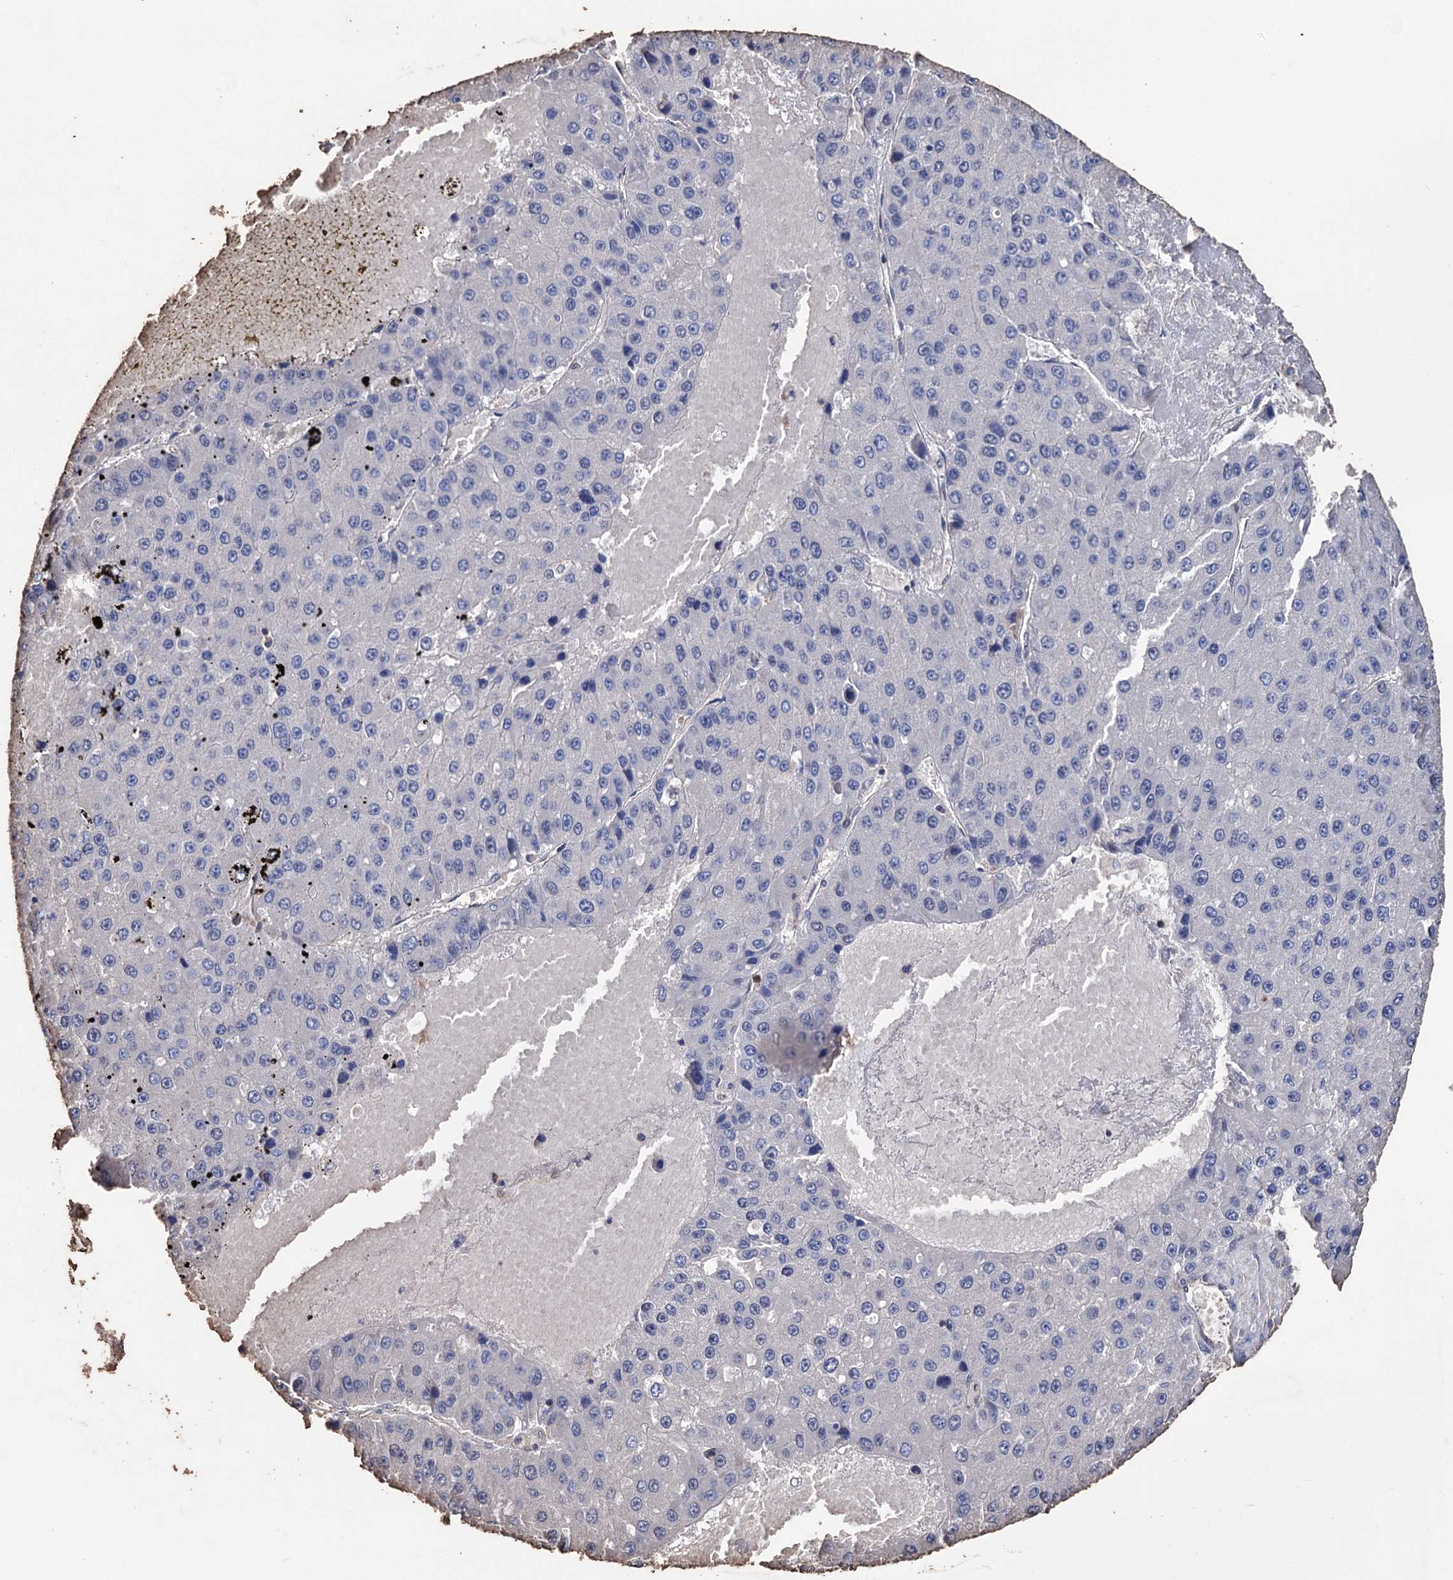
{"staining": {"intensity": "negative", "quantity": "none", "location": "none"}, "tissue": "liver cancer", "cell_type": "Tumor cells", "image_type": "cancer", "snomed": [{"axis": "morphology", "description": "Carcinoma, Hepatocellular, NOS"}, {"axis": "topography", "description": "Liver"}], "caption": "Liver cancer was stained to show a protein in brown. There is no significant expression in tumor cells.", "gene": "STING1", "patient": {"sex": "female", "age": 73}}